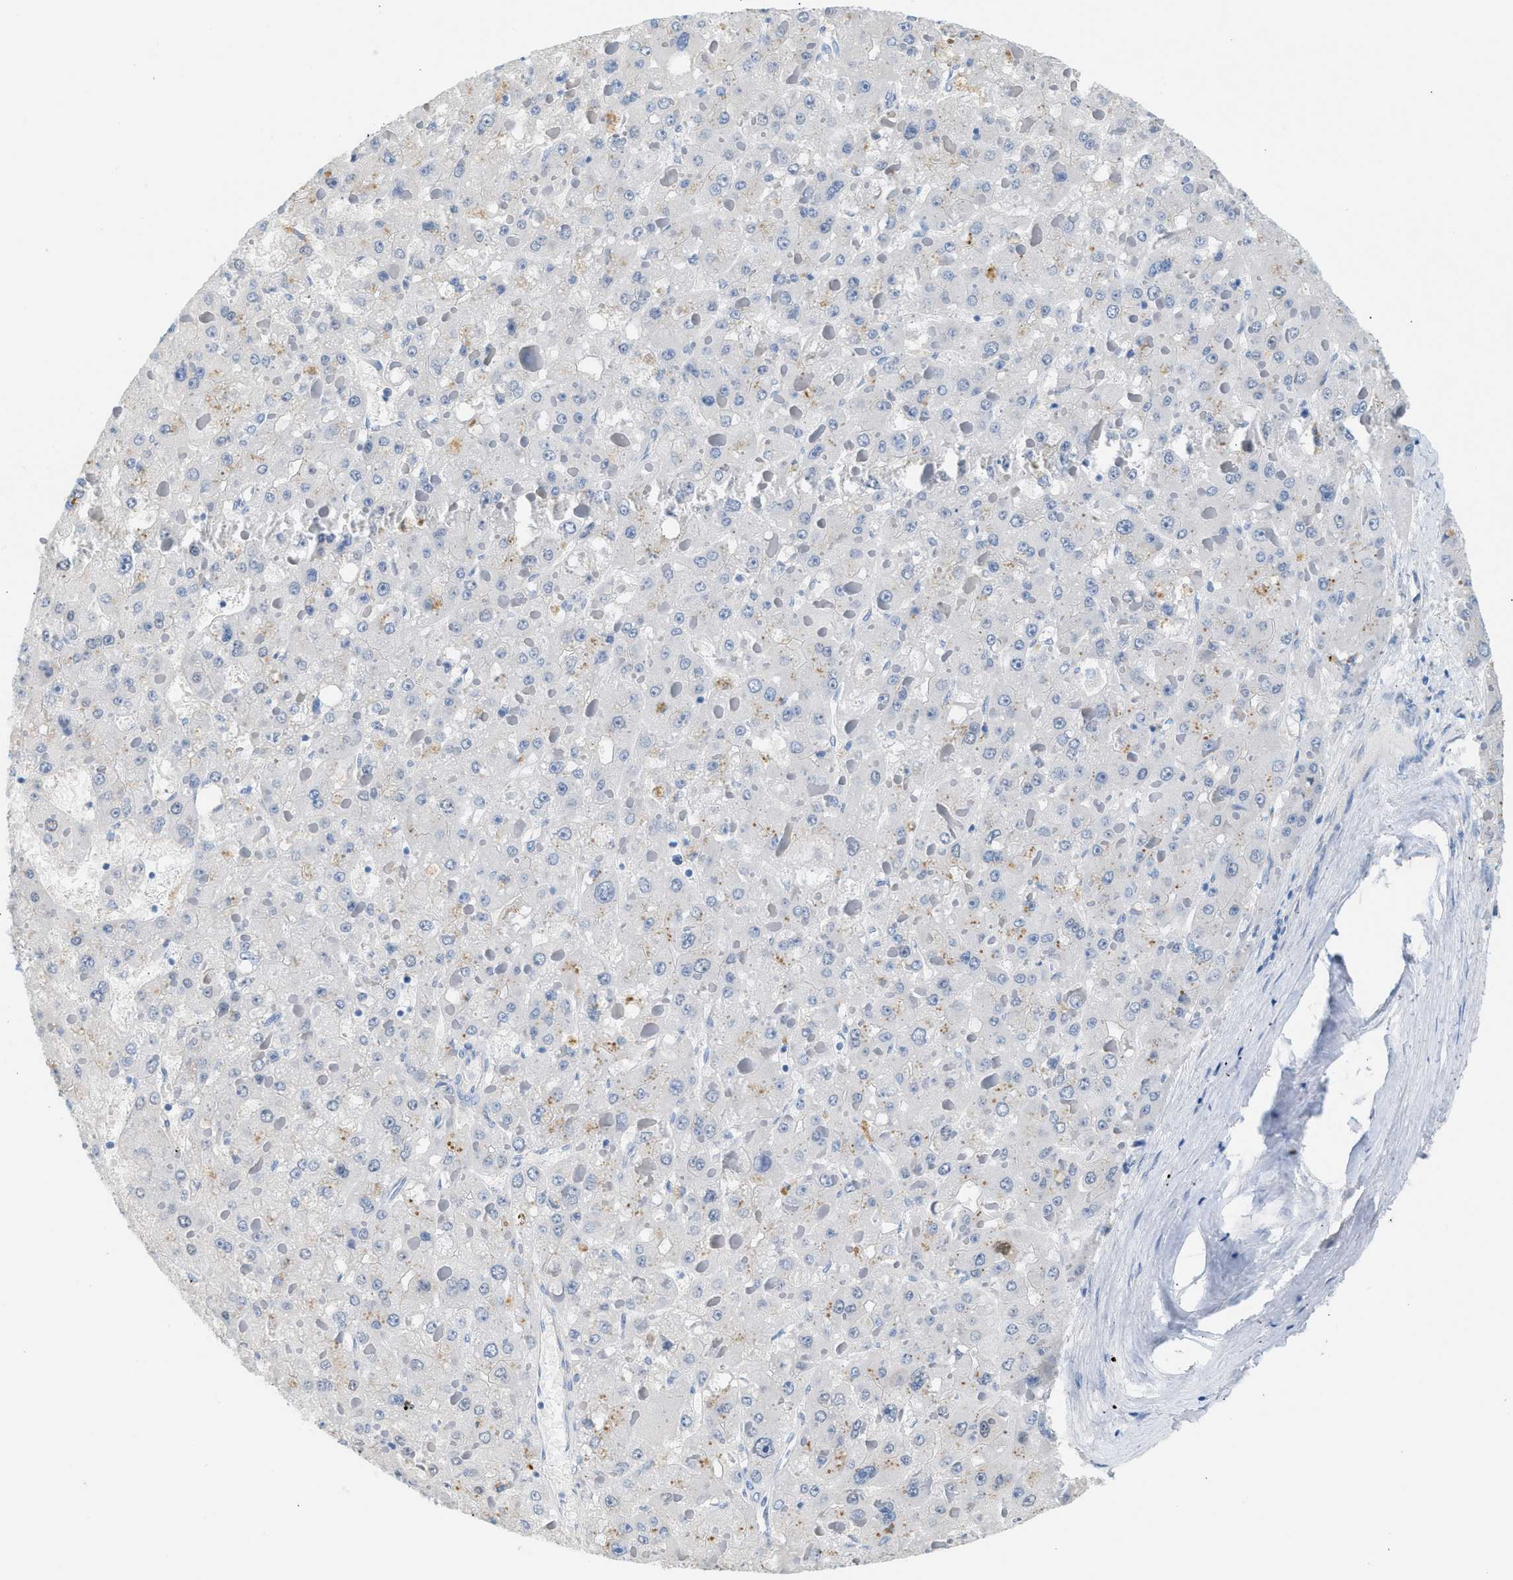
{"staining": {"intensity": "negative", "quantity": "none", "location": "none"}, "tissue": "liver cancer", "cell_type": "Tumor cells", "image_type": "cancer", "snomed": [{"axis": "morphology", "description": "Carcinoma, Hepatocellular, NOS"}, {"axis": "topography", "description": "Liver"}], "caption": "IHC histopathology image of human liver hepatocellular carcinoma stained for a protein (brown), which exhibits no expression in tumor cells.", "gene": "SPAM1", "patient": {"sex": "female", "age": 73}}